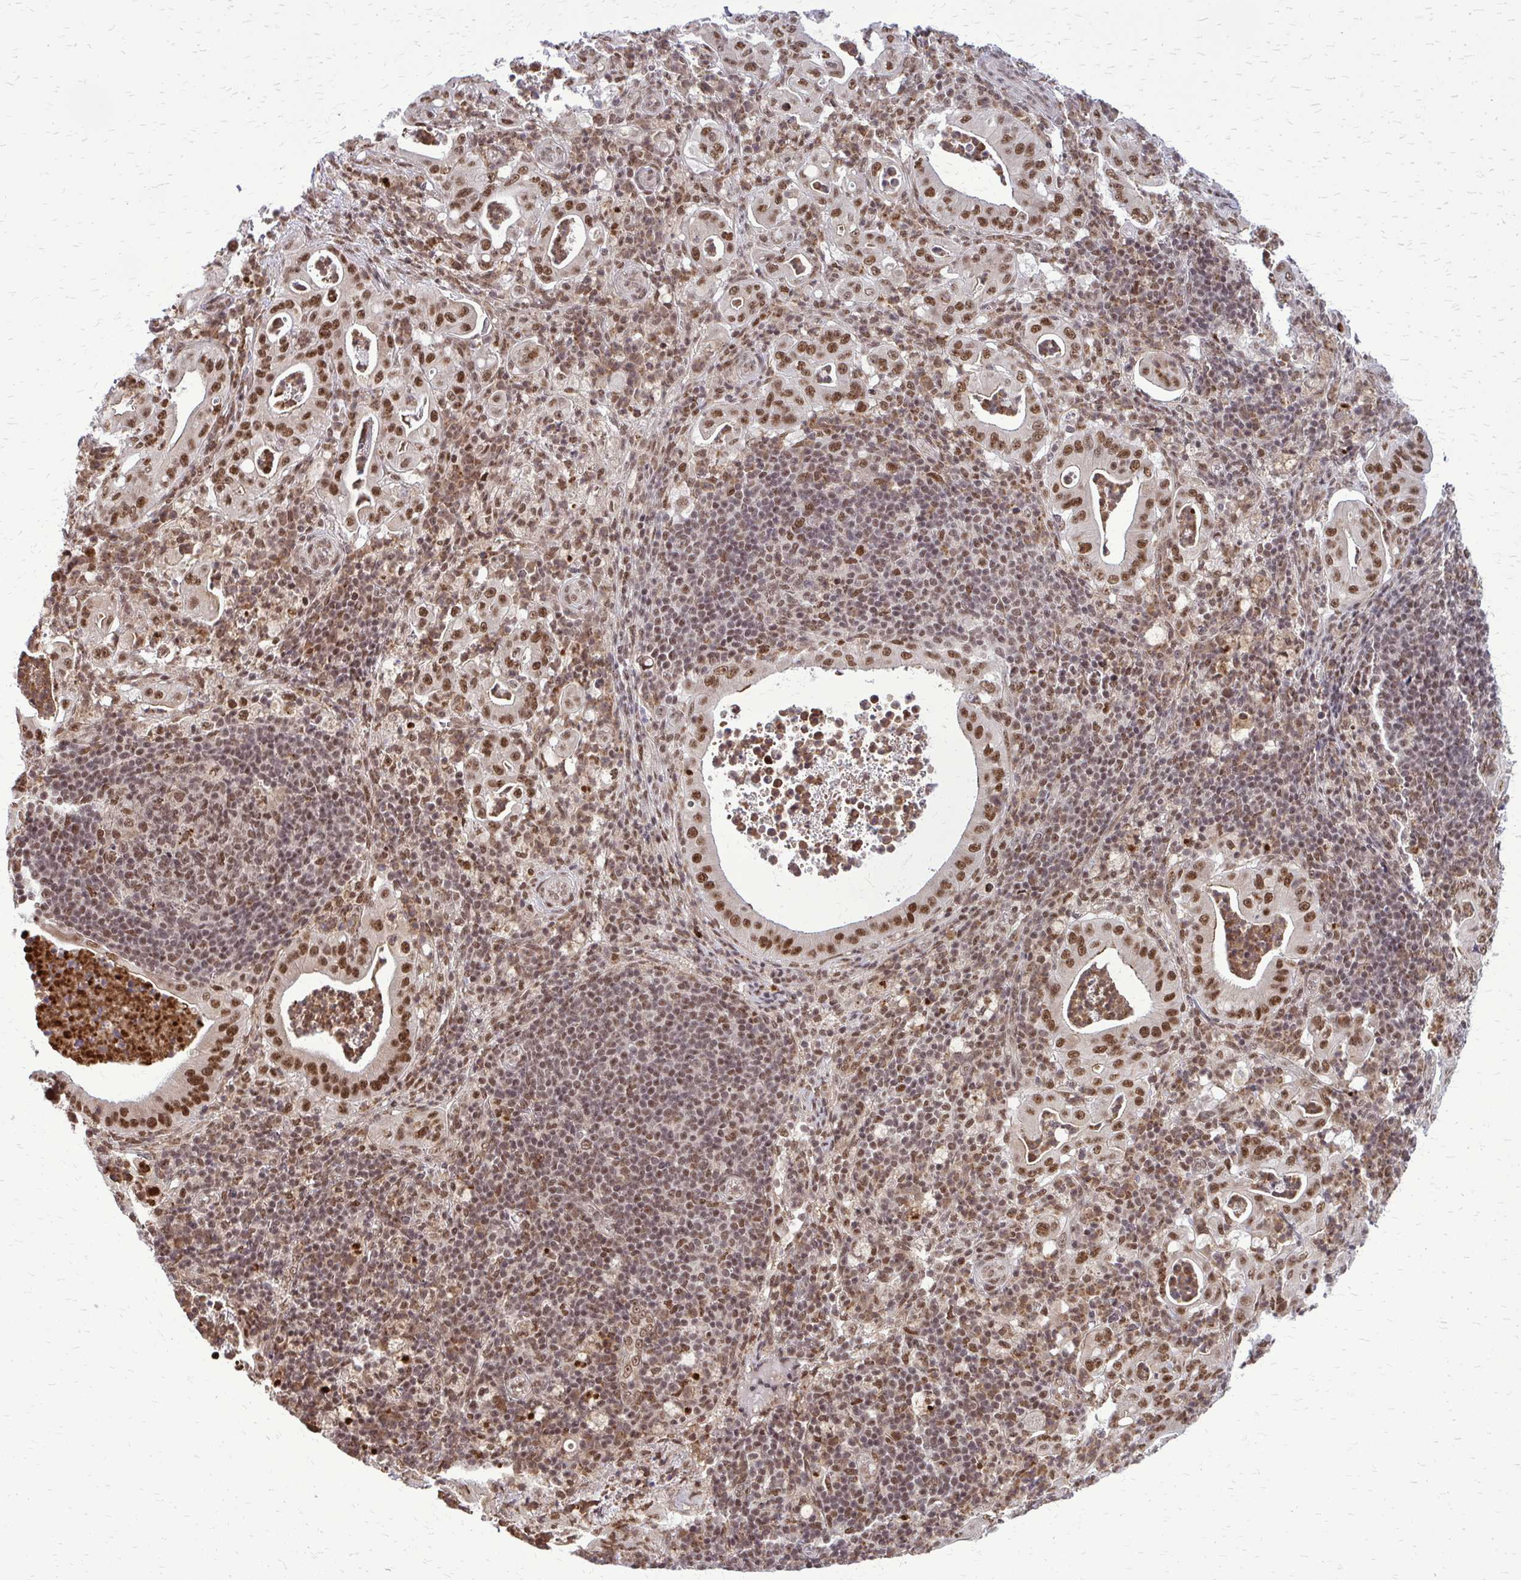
{"staining": {"intensity": "moderate", "quantity": ">75%", "location": "nuclear"}, "tissue": "pancreatic cancer", "cell_type": "Tumor cells", "image_type": "cancer", "snomed": [{"axis": "morphology", "description": "Adenocarcinoma, NOS"}, {"axis": "topography", "description": "Pancreas"}], "caption": "Immunohistochemistry (IHC) of pancreatic adenocarcinoma exhibits medium levels of moderate nuclear expression in about >75% of tumor cells. Nuclei are stained in blue.", "gene": "HDAC3", "patient": {"sex": "male", "age": 71}}